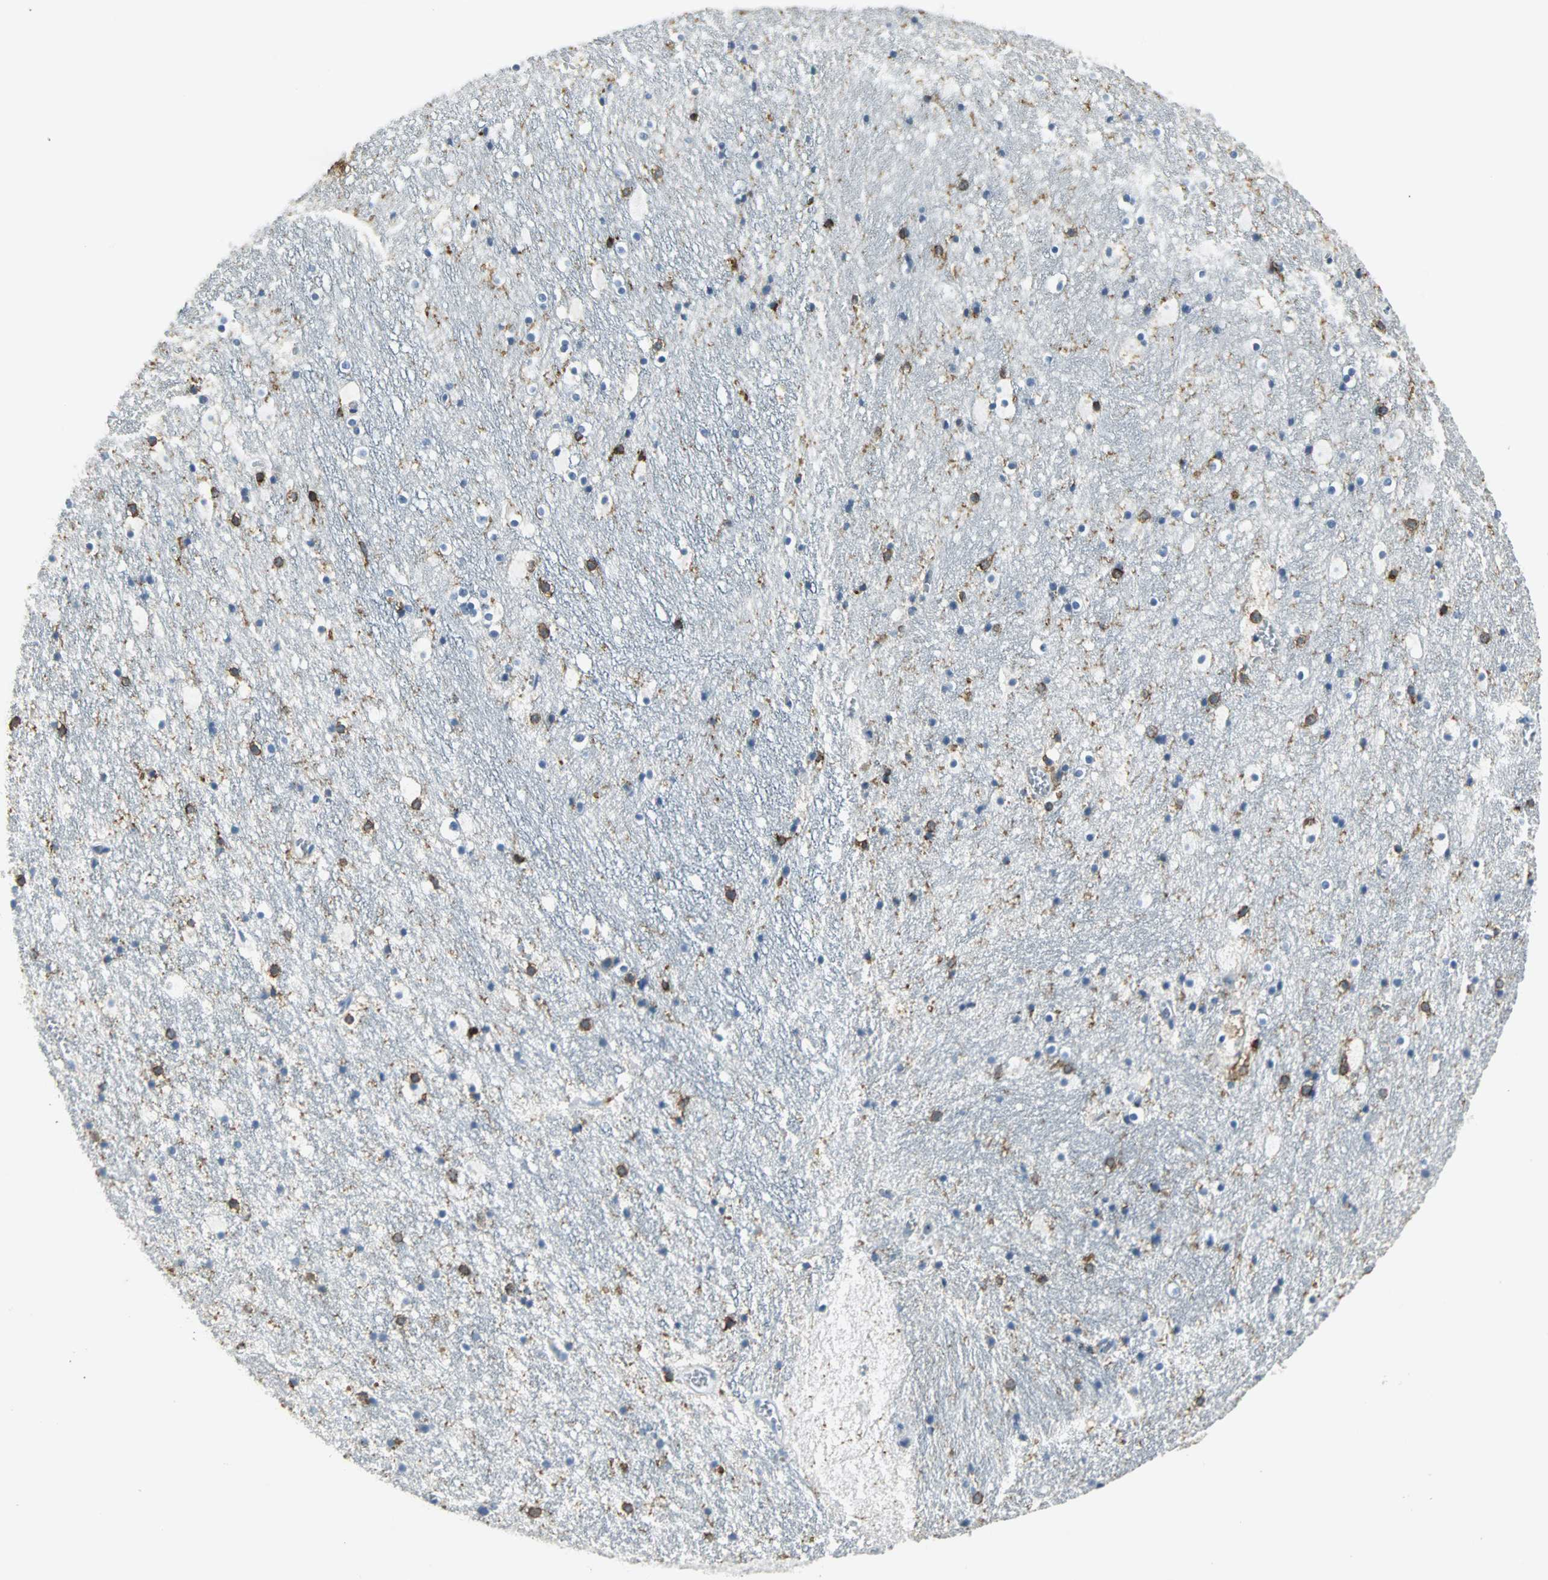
{"staining": {"intensity": "moderate", "quantity": "<25%", "location": "cytoplasmic/membranous"}, "tissue": "hippocampus", "cell_type": "Glial cells", "image_type": "normal", "snomed": [{"axis": "morphology", "description": "Normal tissue, NOS"}, {"axis": "topography", "description": "Hippocampus"}], "caption": "Immunohistochemistry (IHC) photomicrograph of benign hippocampus: hippocampus stained using immunohistochemistry displays low levels of moderate protein expression localized specifically in the cytoplasmic/membranous of glial cells, appearing as a cytoplasmic/membranous brown color.", "gene": "SLC2A5", "patient": {"sex": "male", "age": 45}}